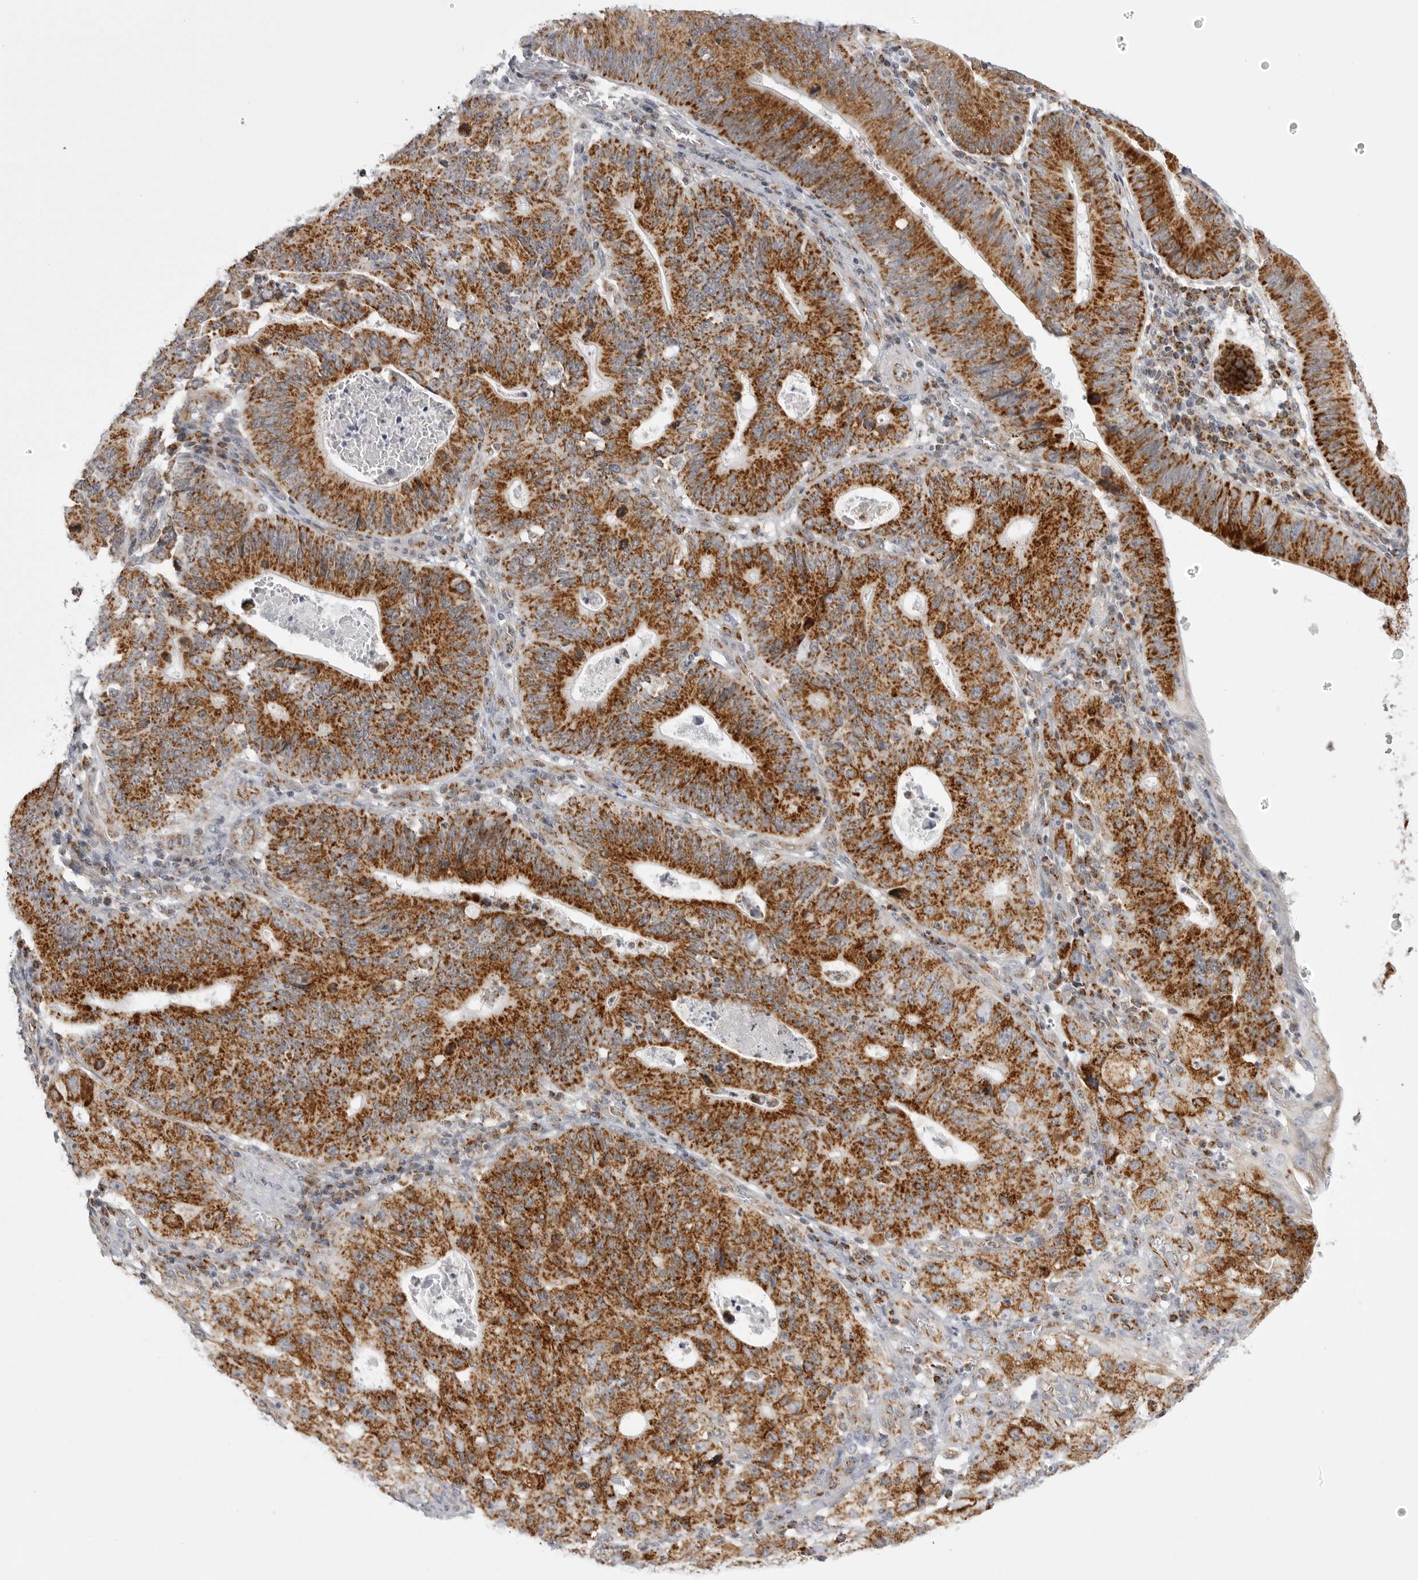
{"staining": {"intensity": "strong", "quantity": ">75%", "location": "cytoplasmic/membranous"}, "tissue": "stomach cancer", "cell_type": "Tumor cells", "image_type": "cancer", "snomed": [{"axis": "morphology", "description": "Adenocarcinoma, NOS"}, {"axis": "topography", "description": "Stomach"}], "caption": "Protein staining of stomach cancer (adenocarcinoma) tissue demonstrates strong cytoplasmic/membranous expression in about >75% of tumor cells.", "gene": "TUFM", "patient": {"sex": "male", "age": 59}}